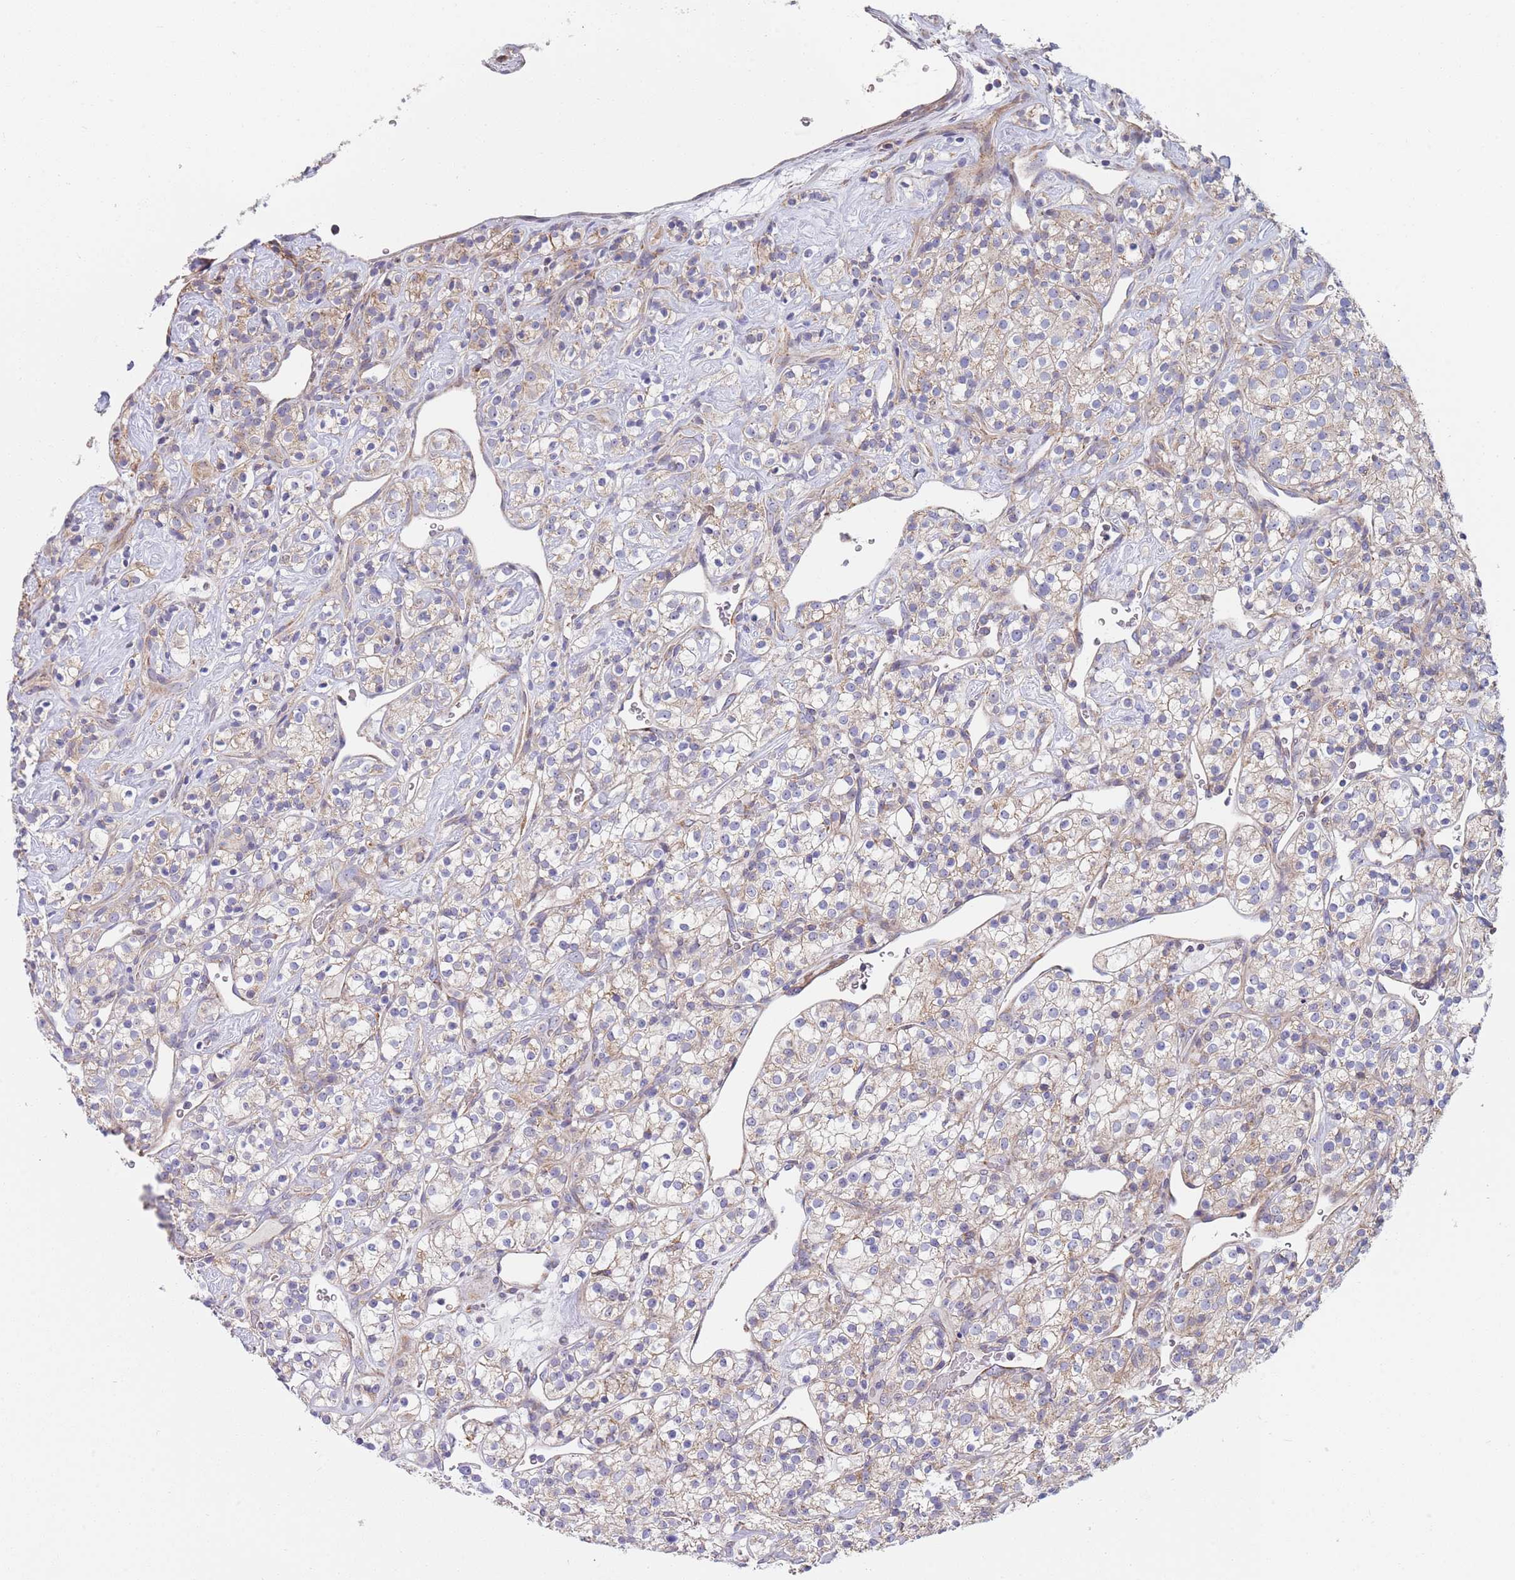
{"staining": {"intensity": "weak", "quantity": "<25%", "location": "cytoplasmic/membranous"}, "tissue": "renal cancer", "cell_type": "Tumor cells", "image_type": "cancer", "snomed": [{"axis": "morphology", "description": "Adenocarcinoma, NOS"}, {"axis": "topography", "description": "Kidney"}], "caption": "A histopathology image of adenocarcinoma (renal) stained for a protein demonstrates no brown staining in tumor cells.", "gene": "PWWP3A", "patient": {"sex": "male", "age": 77}}